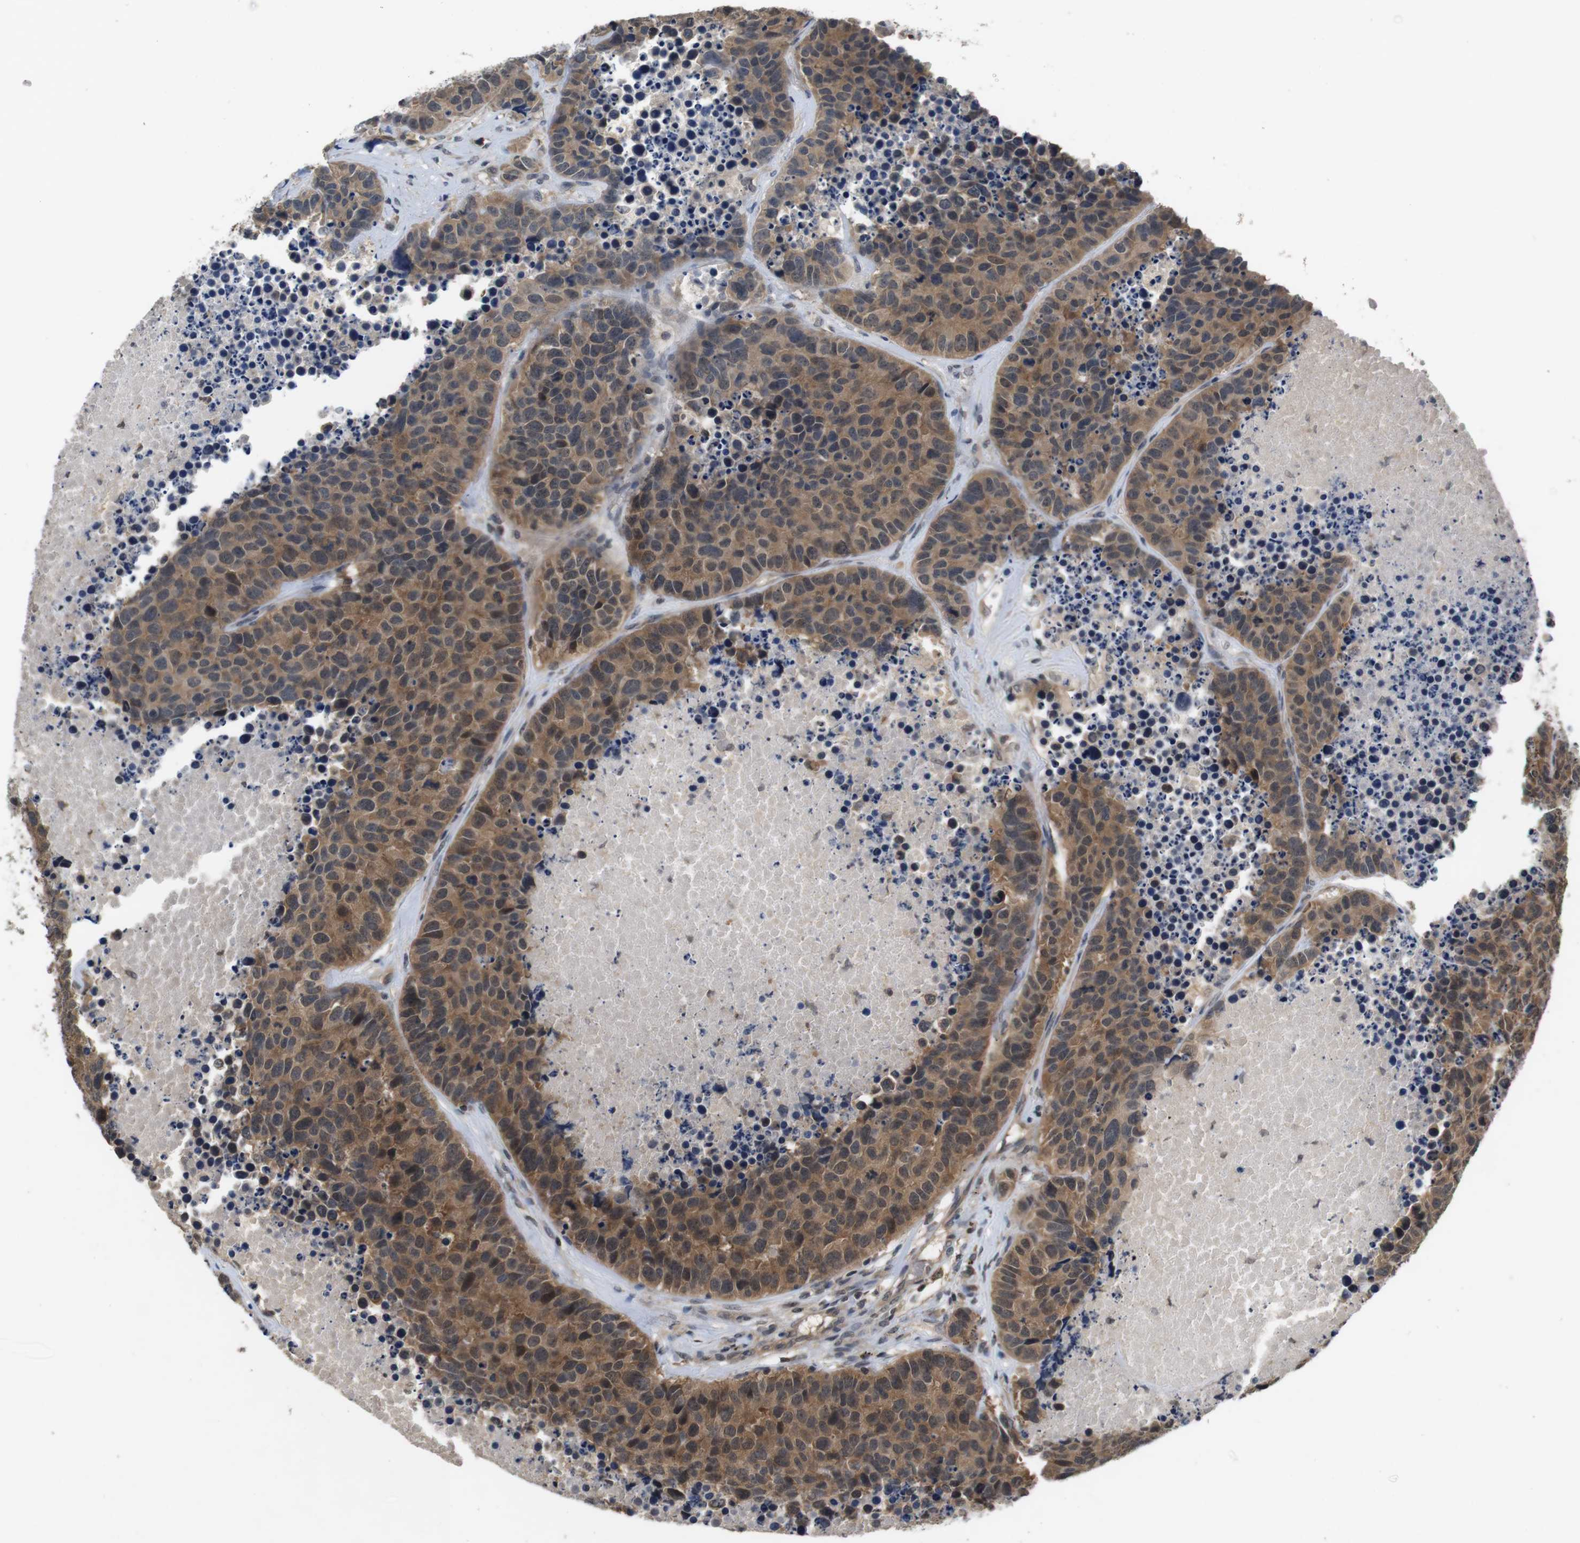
{"staining": {"intensity": "moderate", "quantity": ">75%", "location": "cytoplasmic/membranous"}, "tissue": "carcinoid", "cell_type": "Tumor cells", "image_type": "cancer", "snomed": [{"axis": "morphology", "description": "Carcinoid, malignant, NOS"}, {"axis": "topography", "description": "Lung"}], "caption": "DAB immunohistochemical staining of carcinoid demonstrates moderate cytoplasmic/membranous protein staining in approximately >75% of tumor cells. (DAB (3,3'-diaminobenzidine) IHC with brightfield microscopy, high magnification).", "gene": "FADD", "patient": {"sex": "male", "age": 60}}